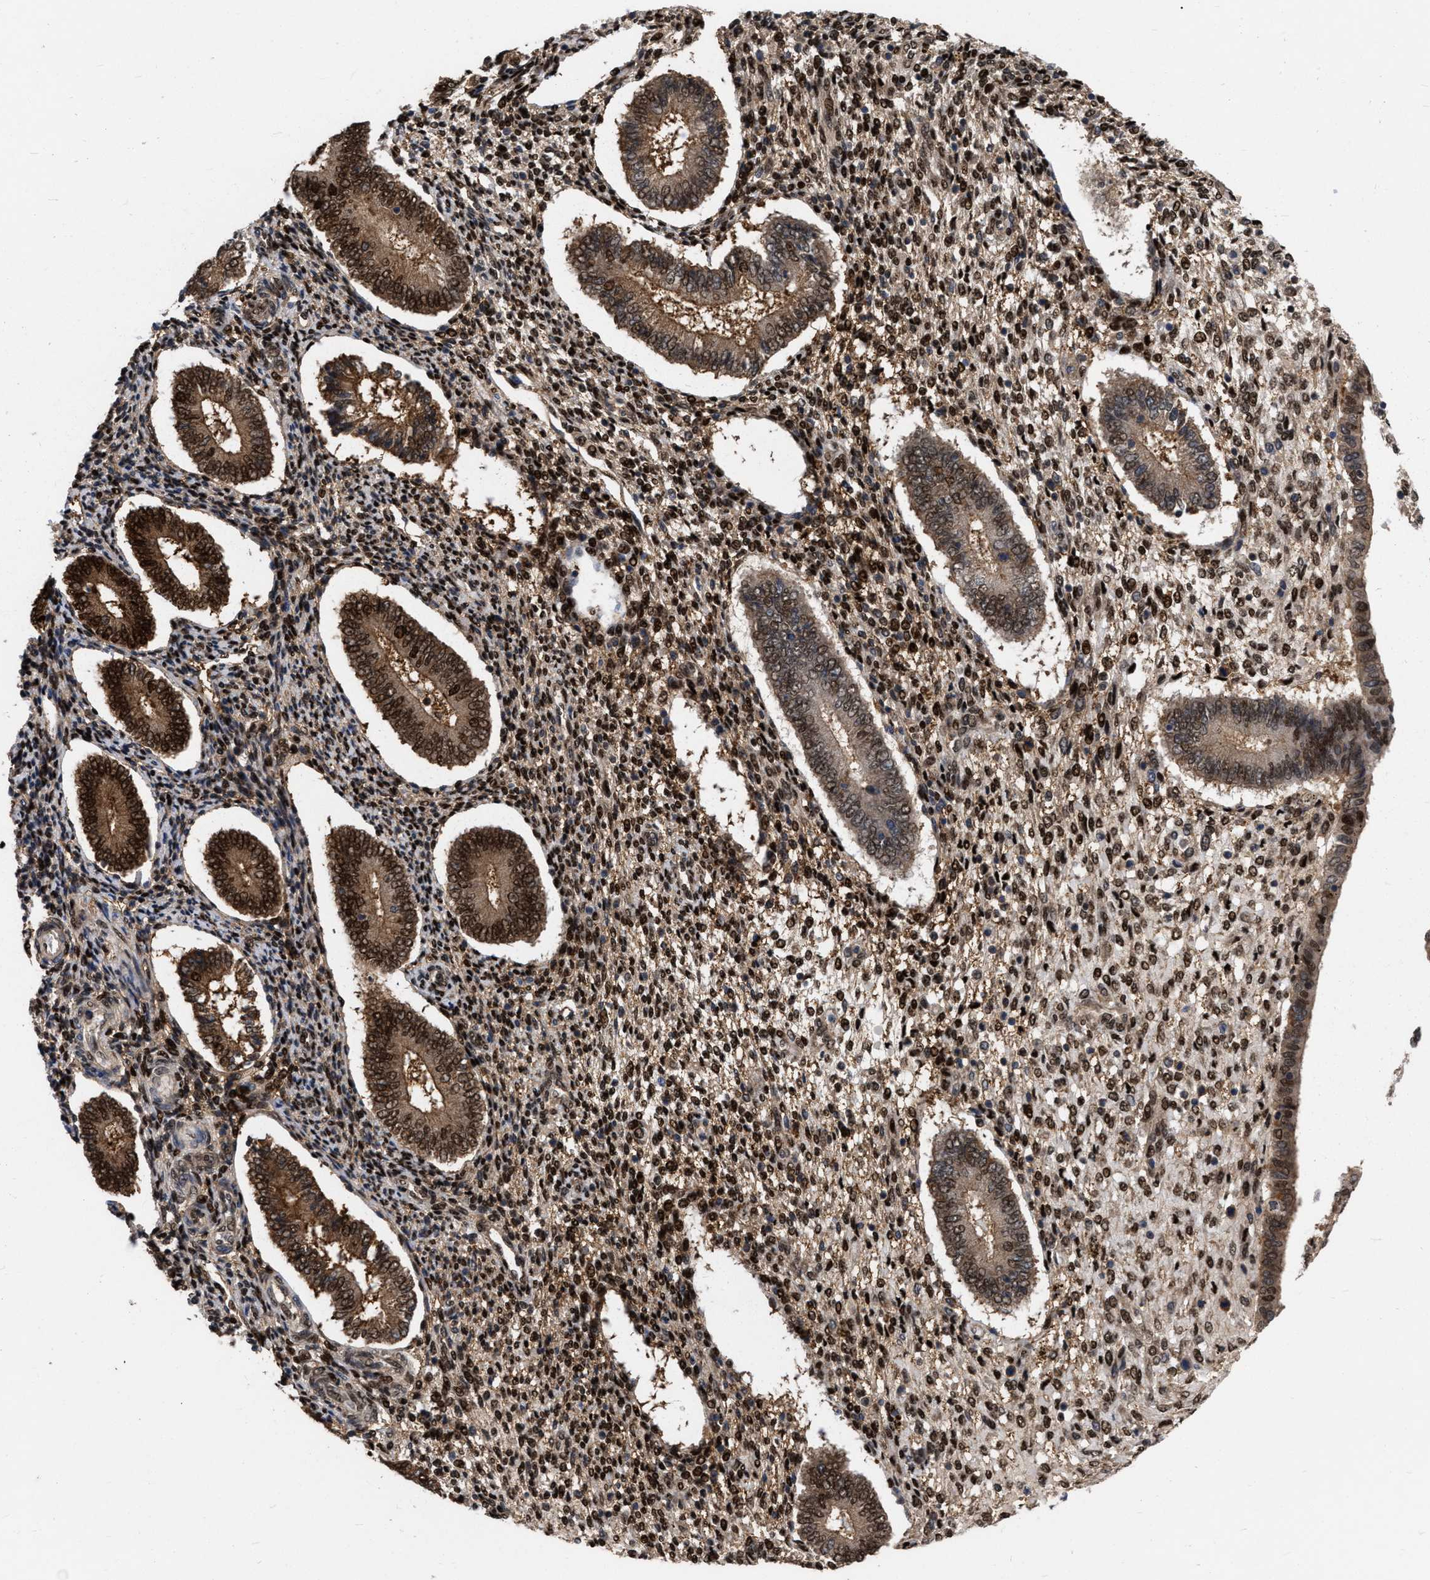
{"staining": {"intensity": "strong", "quantity": ">75%", "location": "cytoplasmic/membranous,nuclear"}, "tissue": "endometrium", "cell_type": "Cells in endometrial stroma", "image_type": "normal", "snomed": [{"axis": "morphology", "description": "Normal tissue, NOS"}, {"axis": "topography", "description": "Endometrium"}], "caption": "Immunohistochemistry (DAB) staining of benign endometrium demonstrates strong cytoplasmic/membranous,nuclear protein positivity in about >75% of cells in endometrial stroma. (DAB (3,3'-diaminobenzidine) IHC, brown staining for protein, blue staining for nuclei).", "gene": "MDM4", "patient": {"sex": "female", "age": 42}}